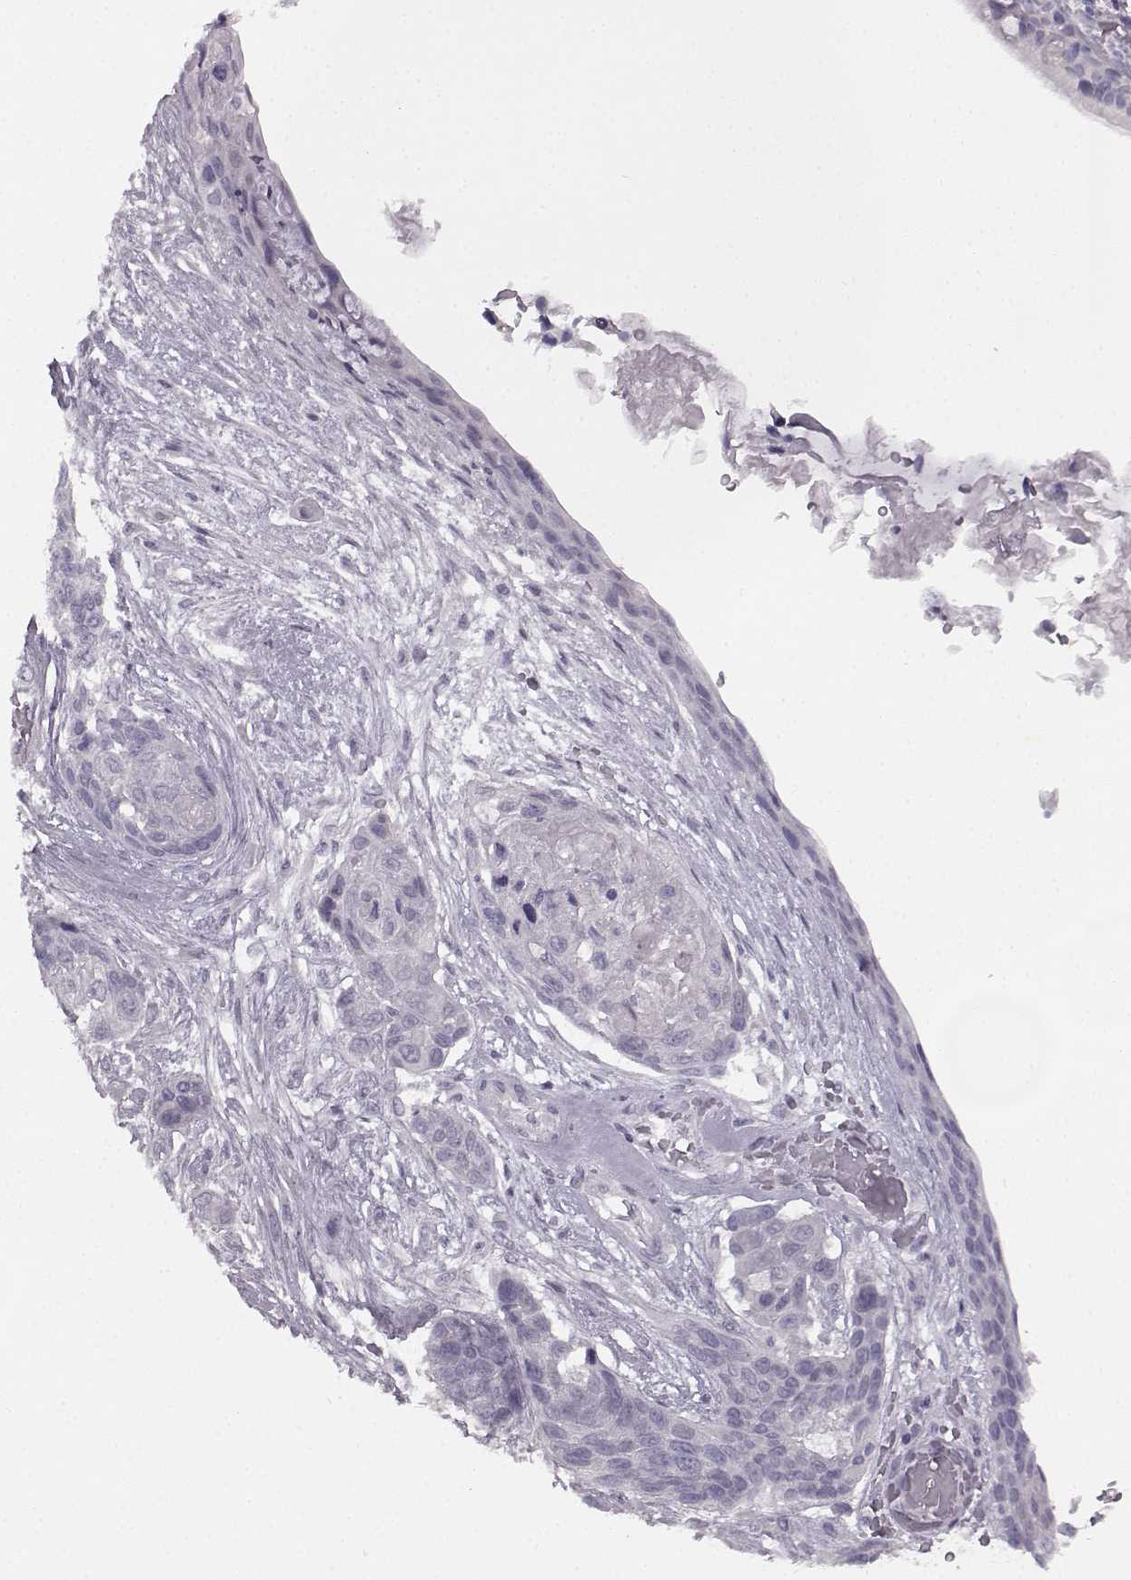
{"staining": {"intensity": "negative", "quantity": "none", "location": "none"}, "tissue": "lung cancer", "cell_type": "Tumor cells", "image_type": "cancer", "snomed": [{"axis": "morphology", "description": "Squamous cell carcinoma, NOS"}, {"axis": "topography", "description": "Lung"}], "caption": "This is an immunohistochemistry (IHC) image of human lung squamous cell carcinoma. There is no expression in tumor cells.", "gene": "SEMG2", "patient": {"sex": "male", "age": 69}}